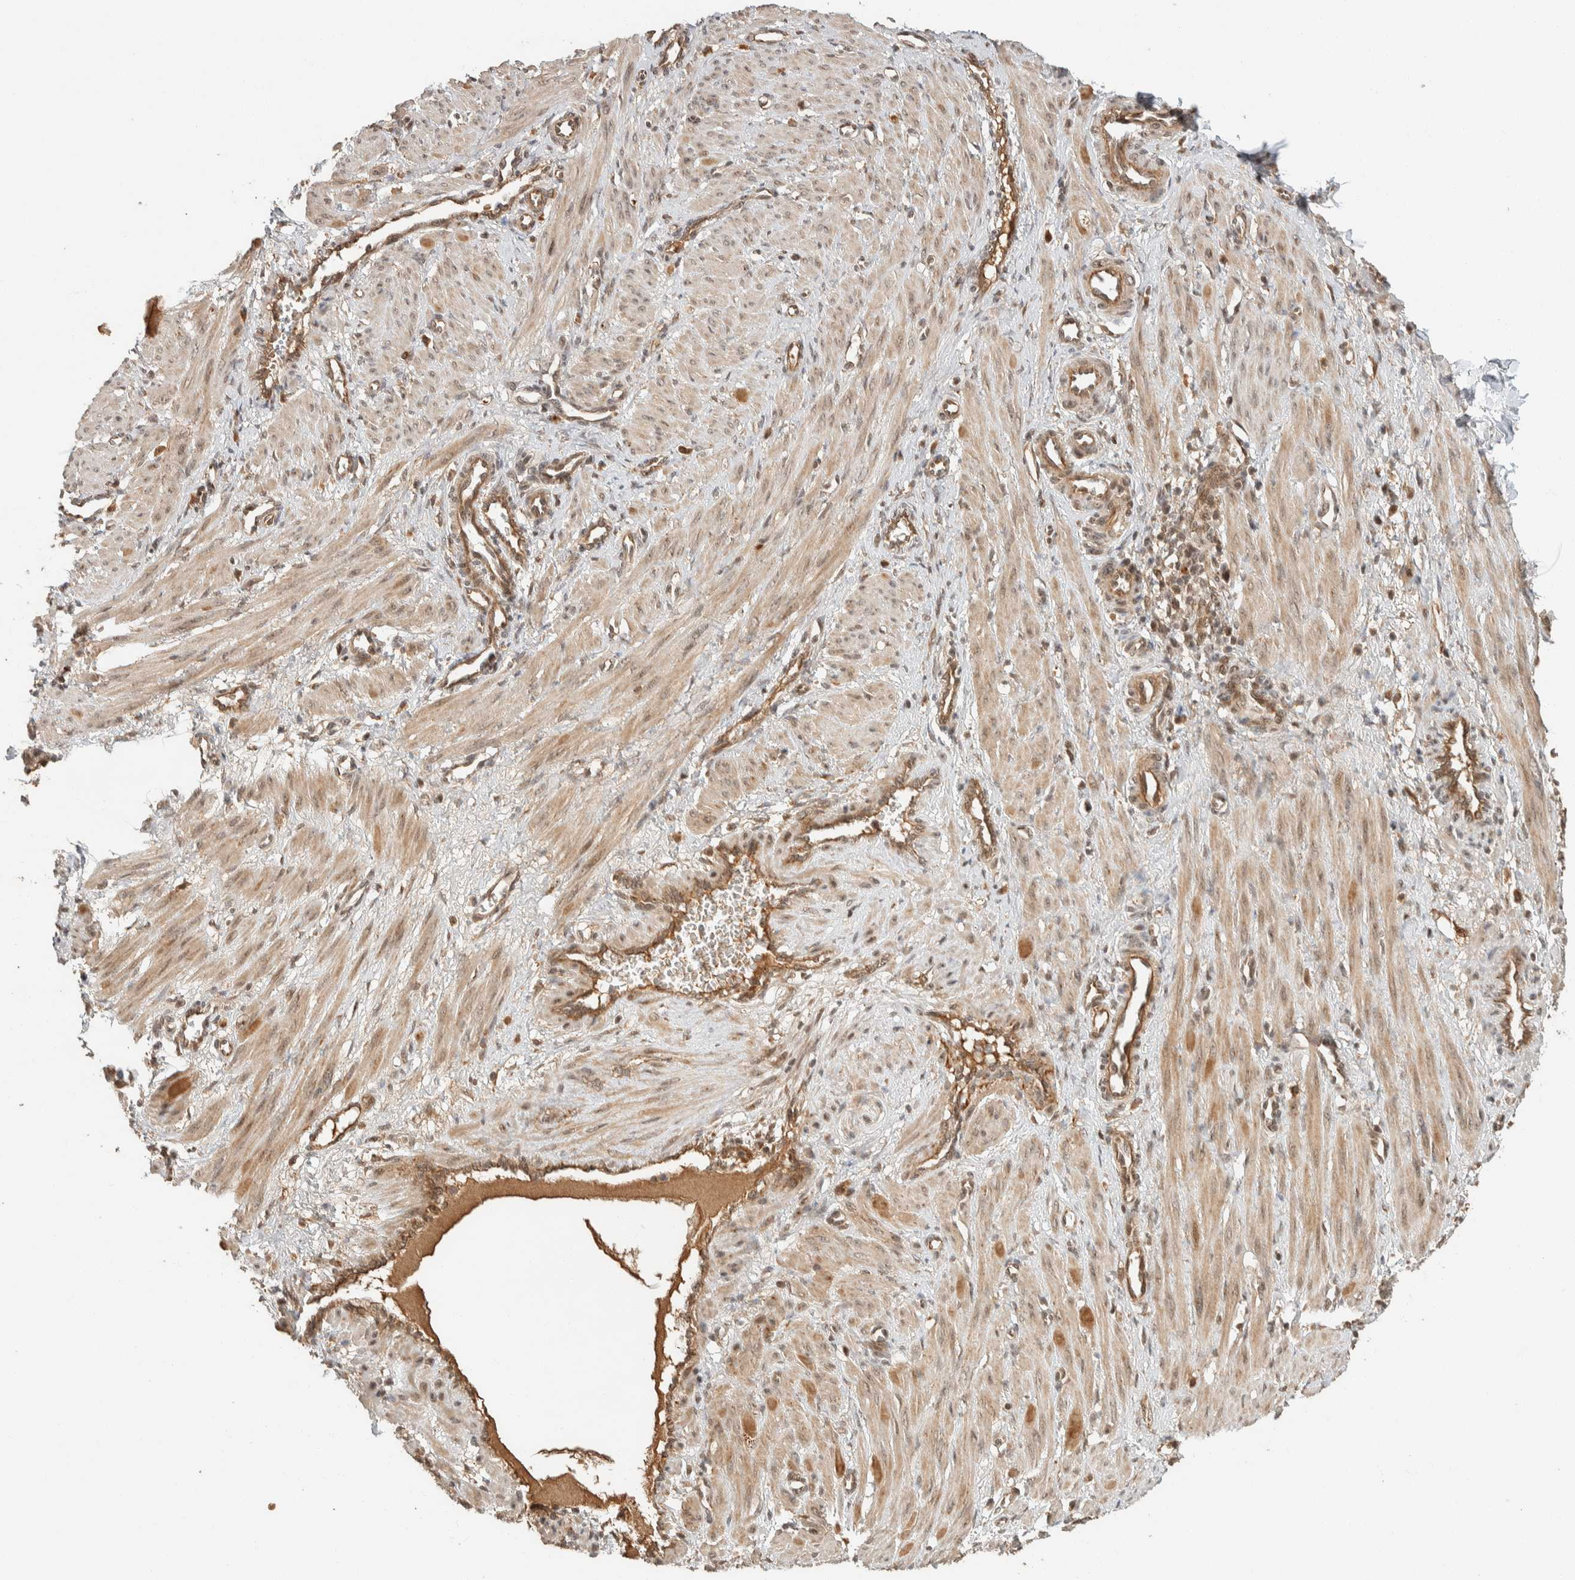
{"staining": {"intensity": "weak", "quantity": ">75%", "location": "cytoplasmic/membranous"}, "tissue": "smooth muscle", "cell_type": "Smooth muscle cells", "image_type": "normal", "snomed": [{"axis": "morphology", "description": "Normal tissue, NOS"}, {"axis": "topography", "description": "Endometrium"}], "caption": "Smooth muscle stained with DAB immunohistochemistry shows low levels of weak cytoplasmic/membranous positivity in about >75% of smooth muscle cells.", "gene": "ZBTB2", "patient": {"sex": "female", "age": 33}}